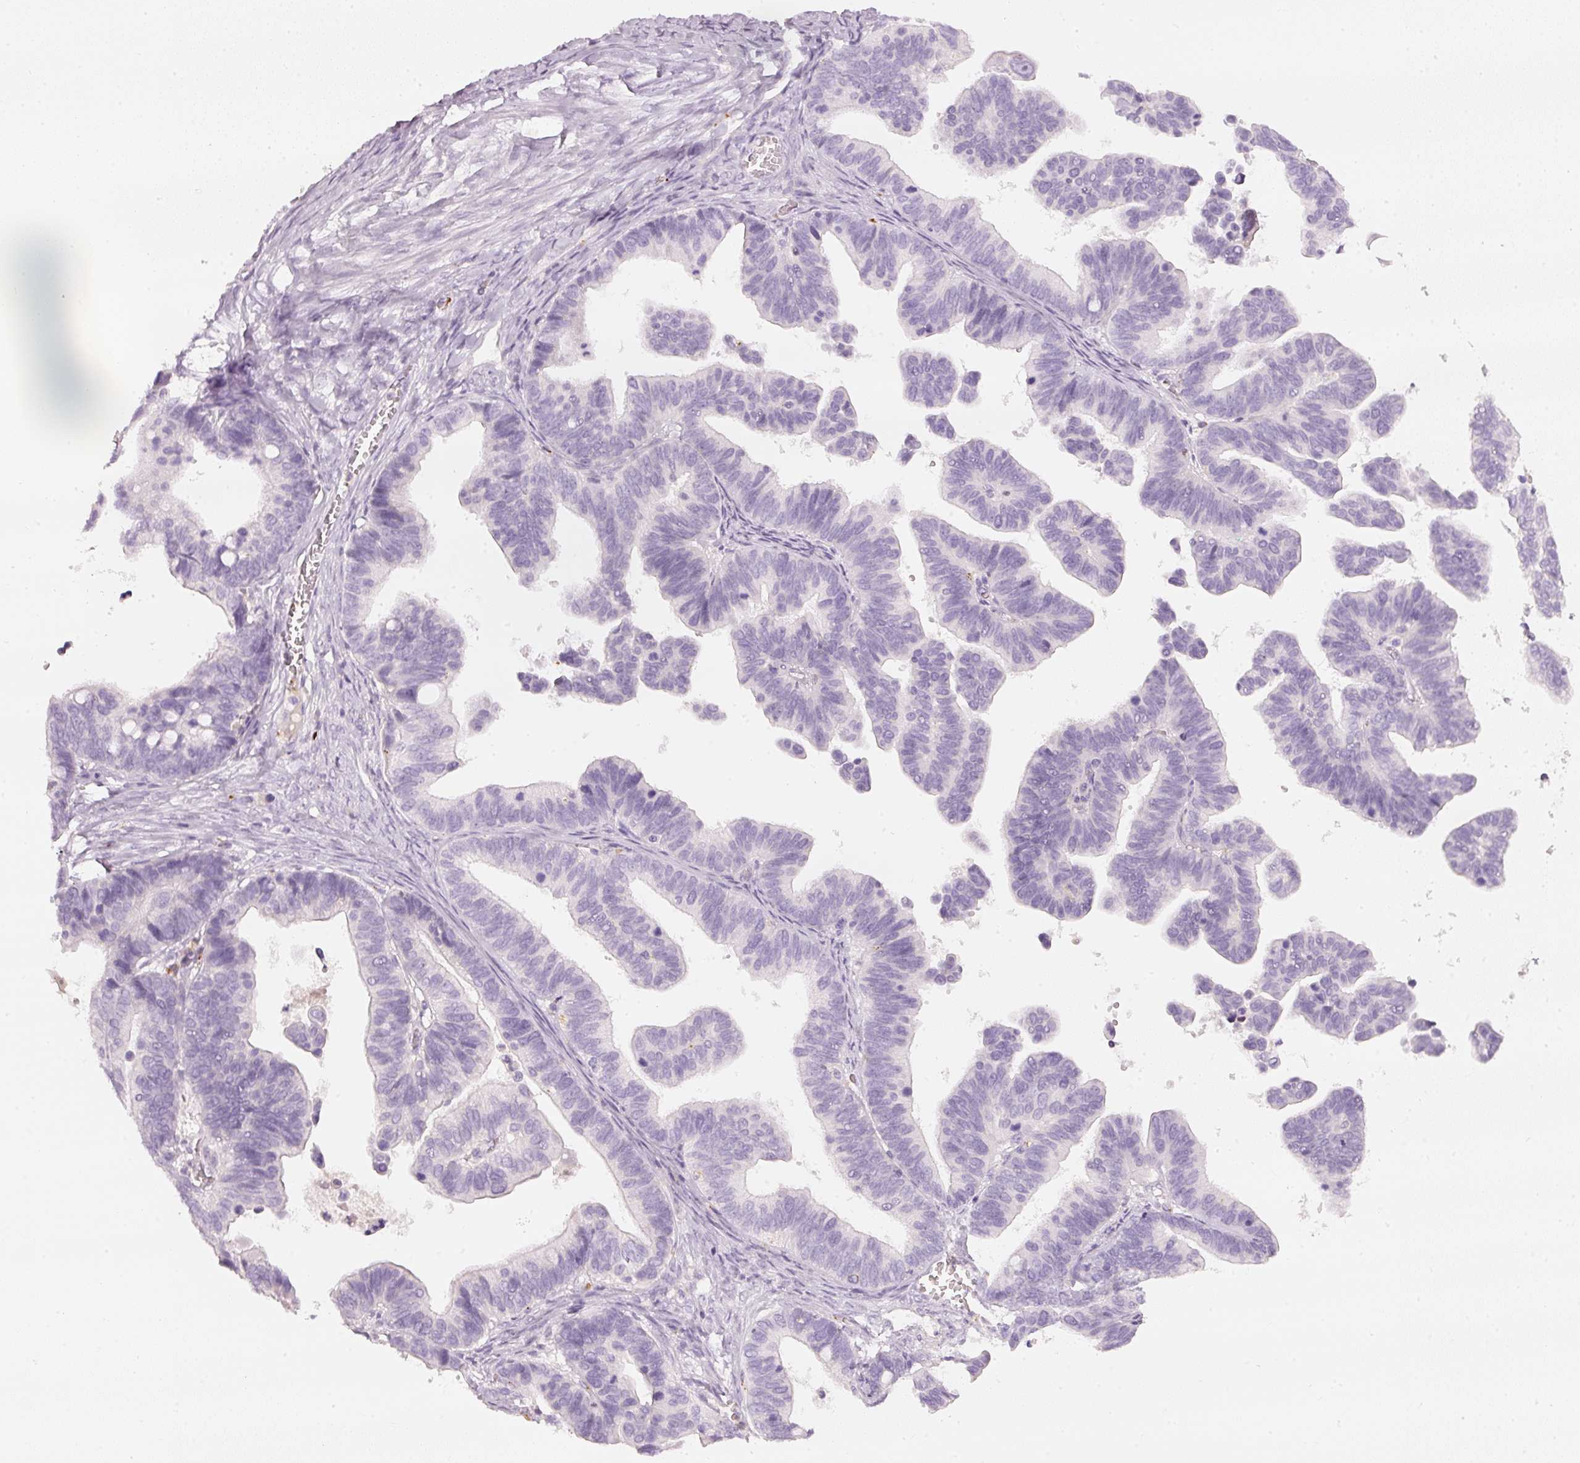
{"staining": {"intensity": "negative", "quantity": "none", "location": "none"}, "tissue": "ovarian cancer", "cell_type": "Tumor cells", "image_type": "cancer", "snomed": [{"axis": "morphology", "description": "Cystadenocarcinoma, serous, NOS"}, {"axis": "topography", "description": "Ovary"}], "caption": "There is no significant staining in tumor cells of serous cystadenocarcinoma (ovarian).", "gene": "LECT2", "patient": {"sex": "female", "age": 56}}